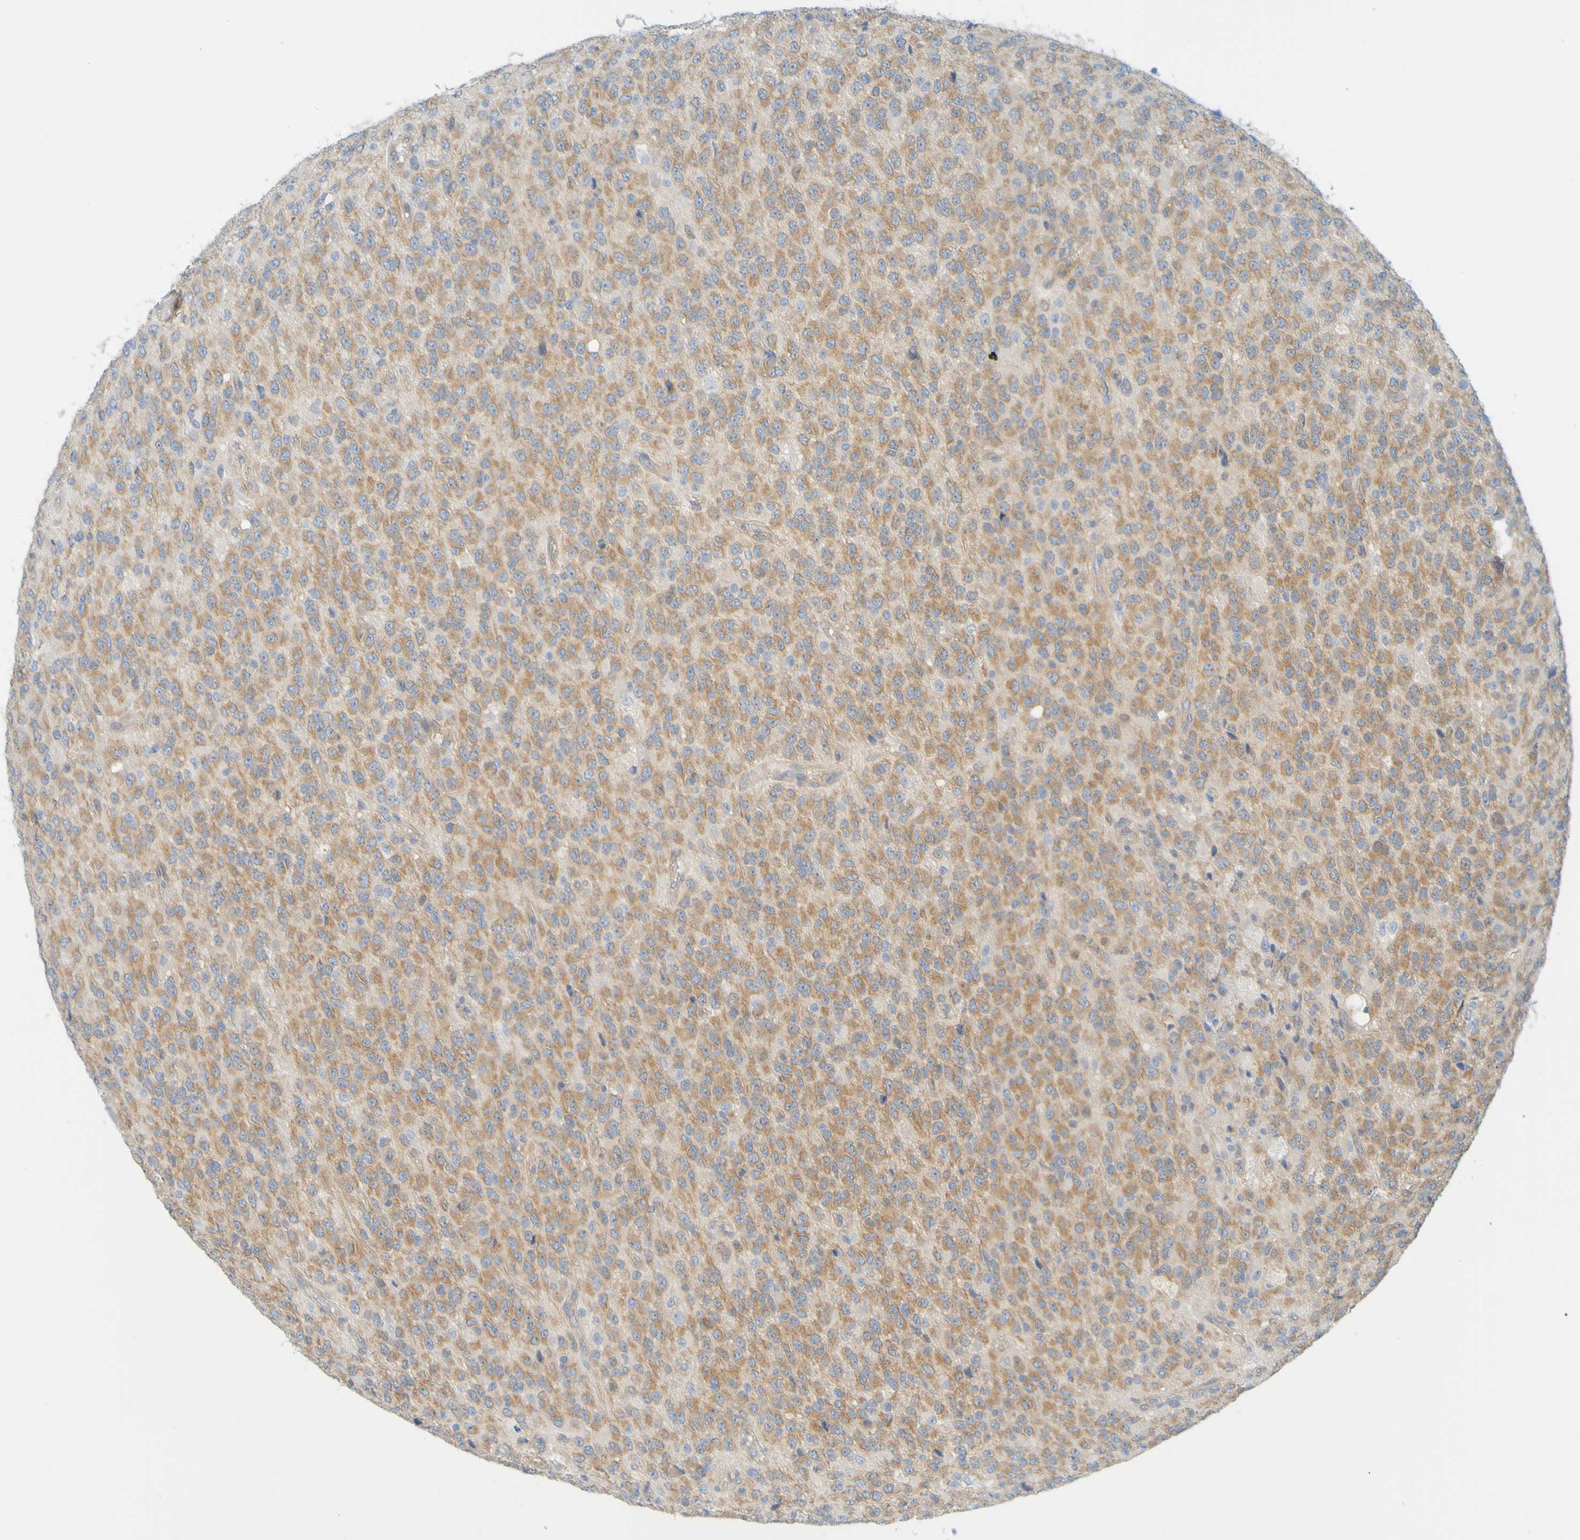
{"staining": {"intensity": "moderate", "quantity": ">75%", "location": "cytoplasmic/membranous"}, "tissue": "glioma", "cell_type": "Tumor cells", "image_type": "cancer", "snomed": [{"axis": "morphology", "description": "Glioma, malignant, High grade"}, {"axis": "topography", "description": "pancreas cauda"}], "caption": "Malignant glioma (high-grade) tissue exhibits moderate cytoplasmic/membranous expression in about >75% of tumor cells", "gene": "APPL1", "patient": {"sex": "male", "age": 60}}